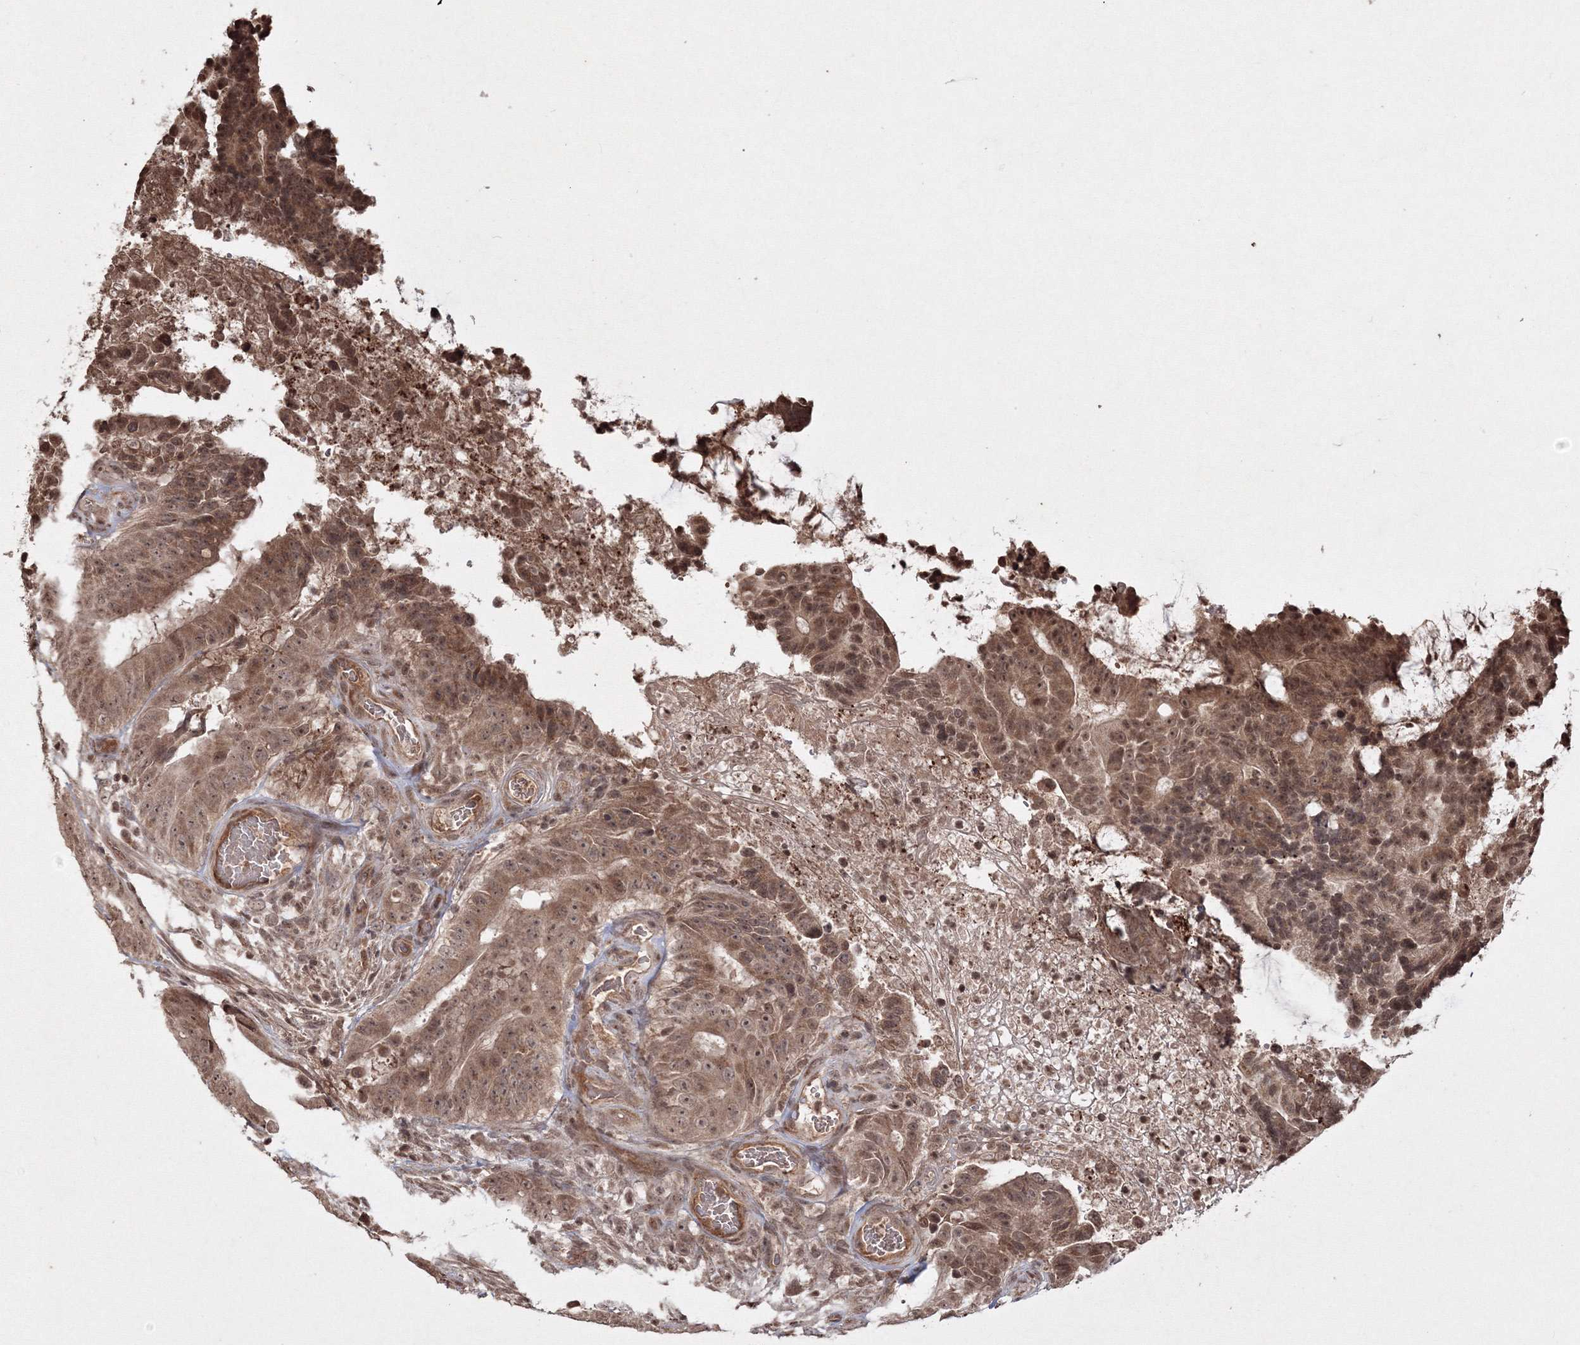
{"staining": {"intensity": "moderate", "quantity": ">75%", "location": "cytoplasmic/membranous,nuclear"}, "tissue": "colorectal cancer", "cell_type": "Tumor cells", "image_type": "cancer", "snomed": [{"axis": "morphology", "description": "Adenocarcinoma, NOS"}, {"axis": "topography", "description": "Colon"}], "caption": "Colorectal cancer stained with IHC demonstrates moderate cytoplasmic/membranous and nuclear staining in about >75% of tumor cells.", "gene": "PEX13", "patient": {"sex": "male", "age": 83}}